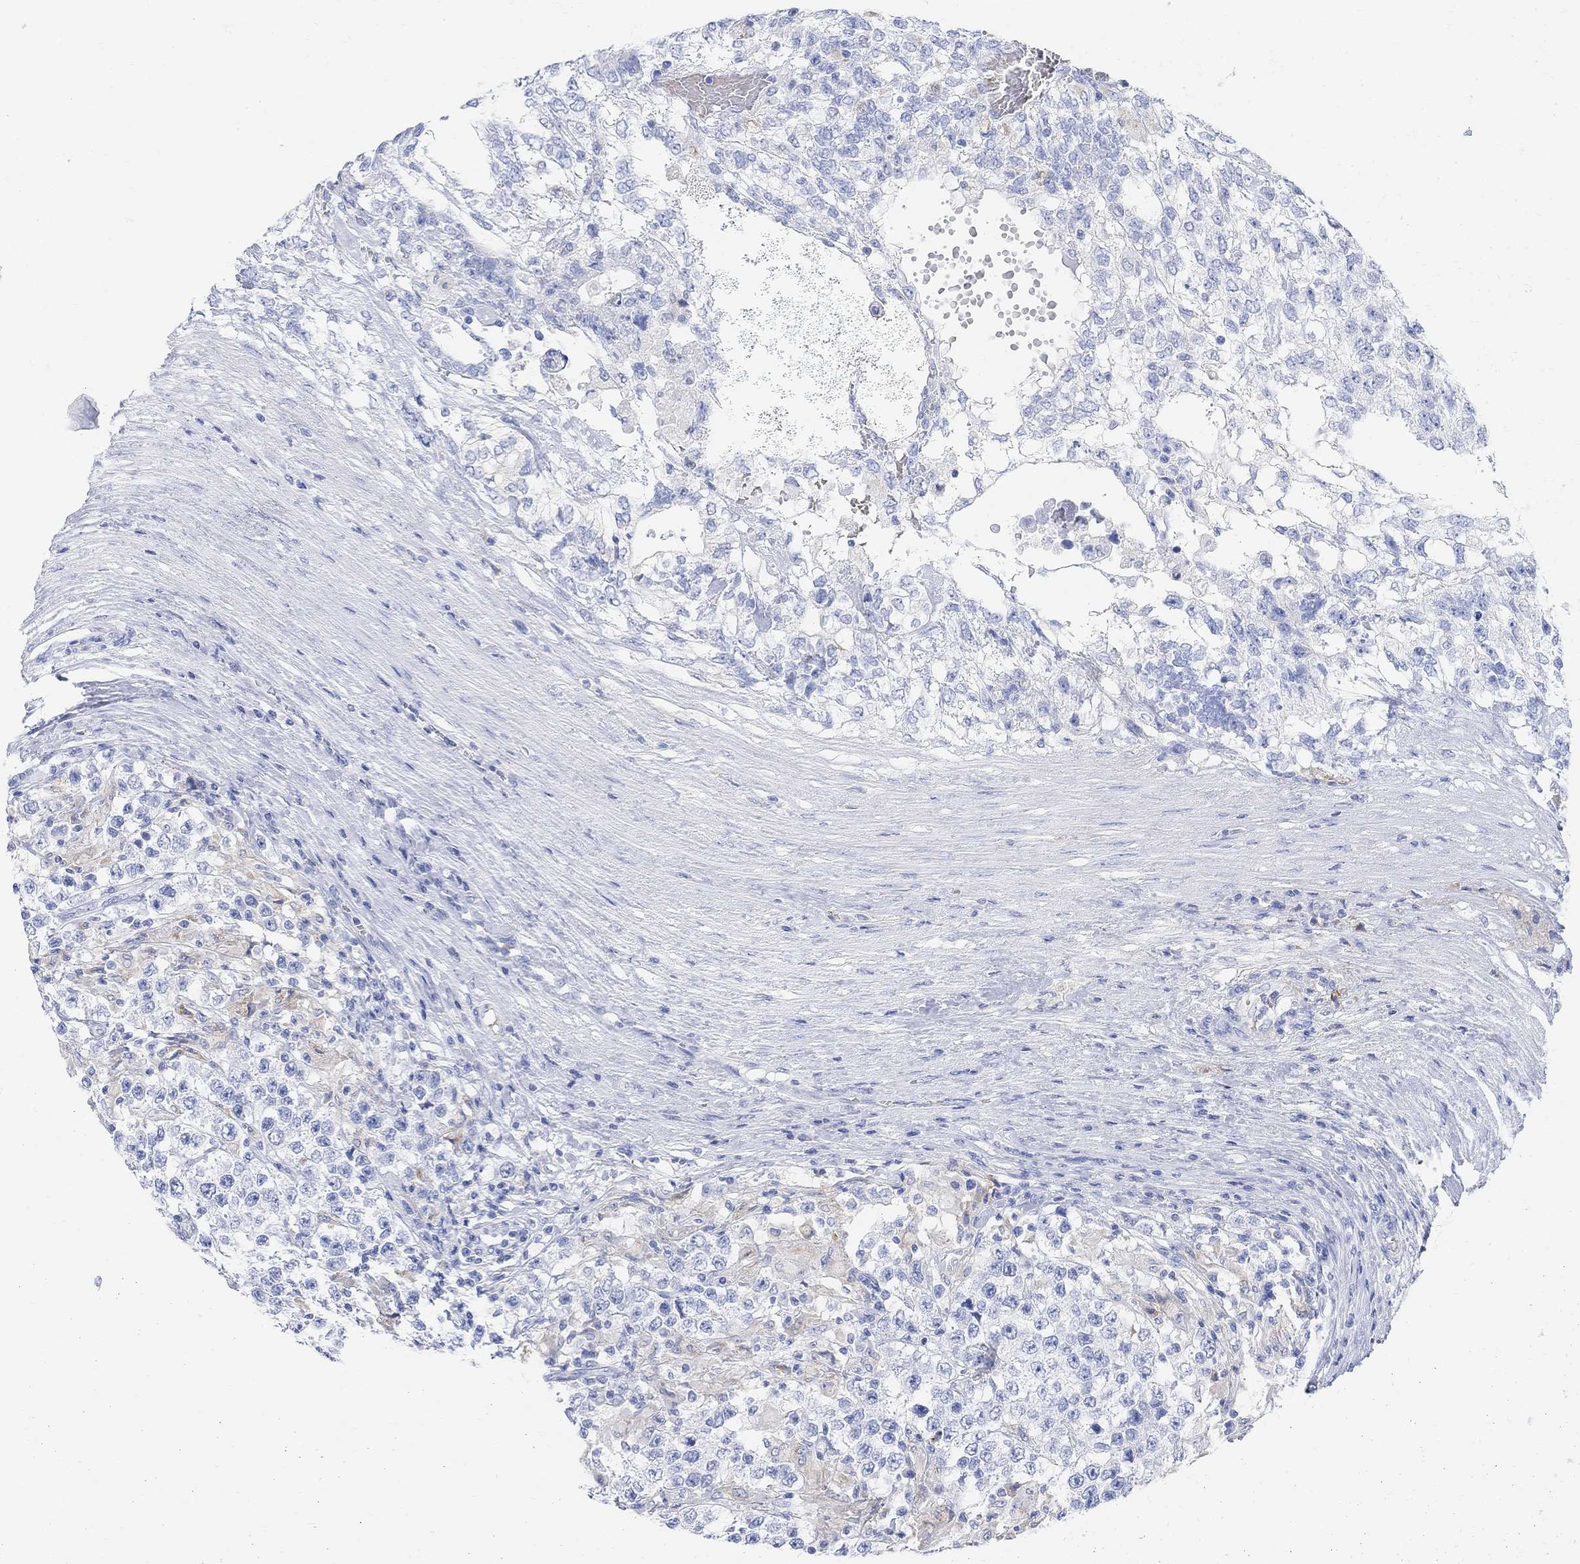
{"staining": {"intensity": "negative", "quantity": "none", "location": "none"}, "tissue": "testis cancer", "cell_type": "Tumor cells", "image_type": "cancer", "snomed": [{"axis": "morphology", "description": "Seminoma, NOS"}, {"axis": "morphology", "description": "Carcinoma, Embryonal, NOS"}, {"axis": "topography", "description": "Testis"}], "caption": "This is a micrograph of immunohistochemistry (IHC) staining of testis seminoma, which shows no expression in tumor cells.", "gene": "RETNLB", "patient": {"sex": "male", "age": 41}}